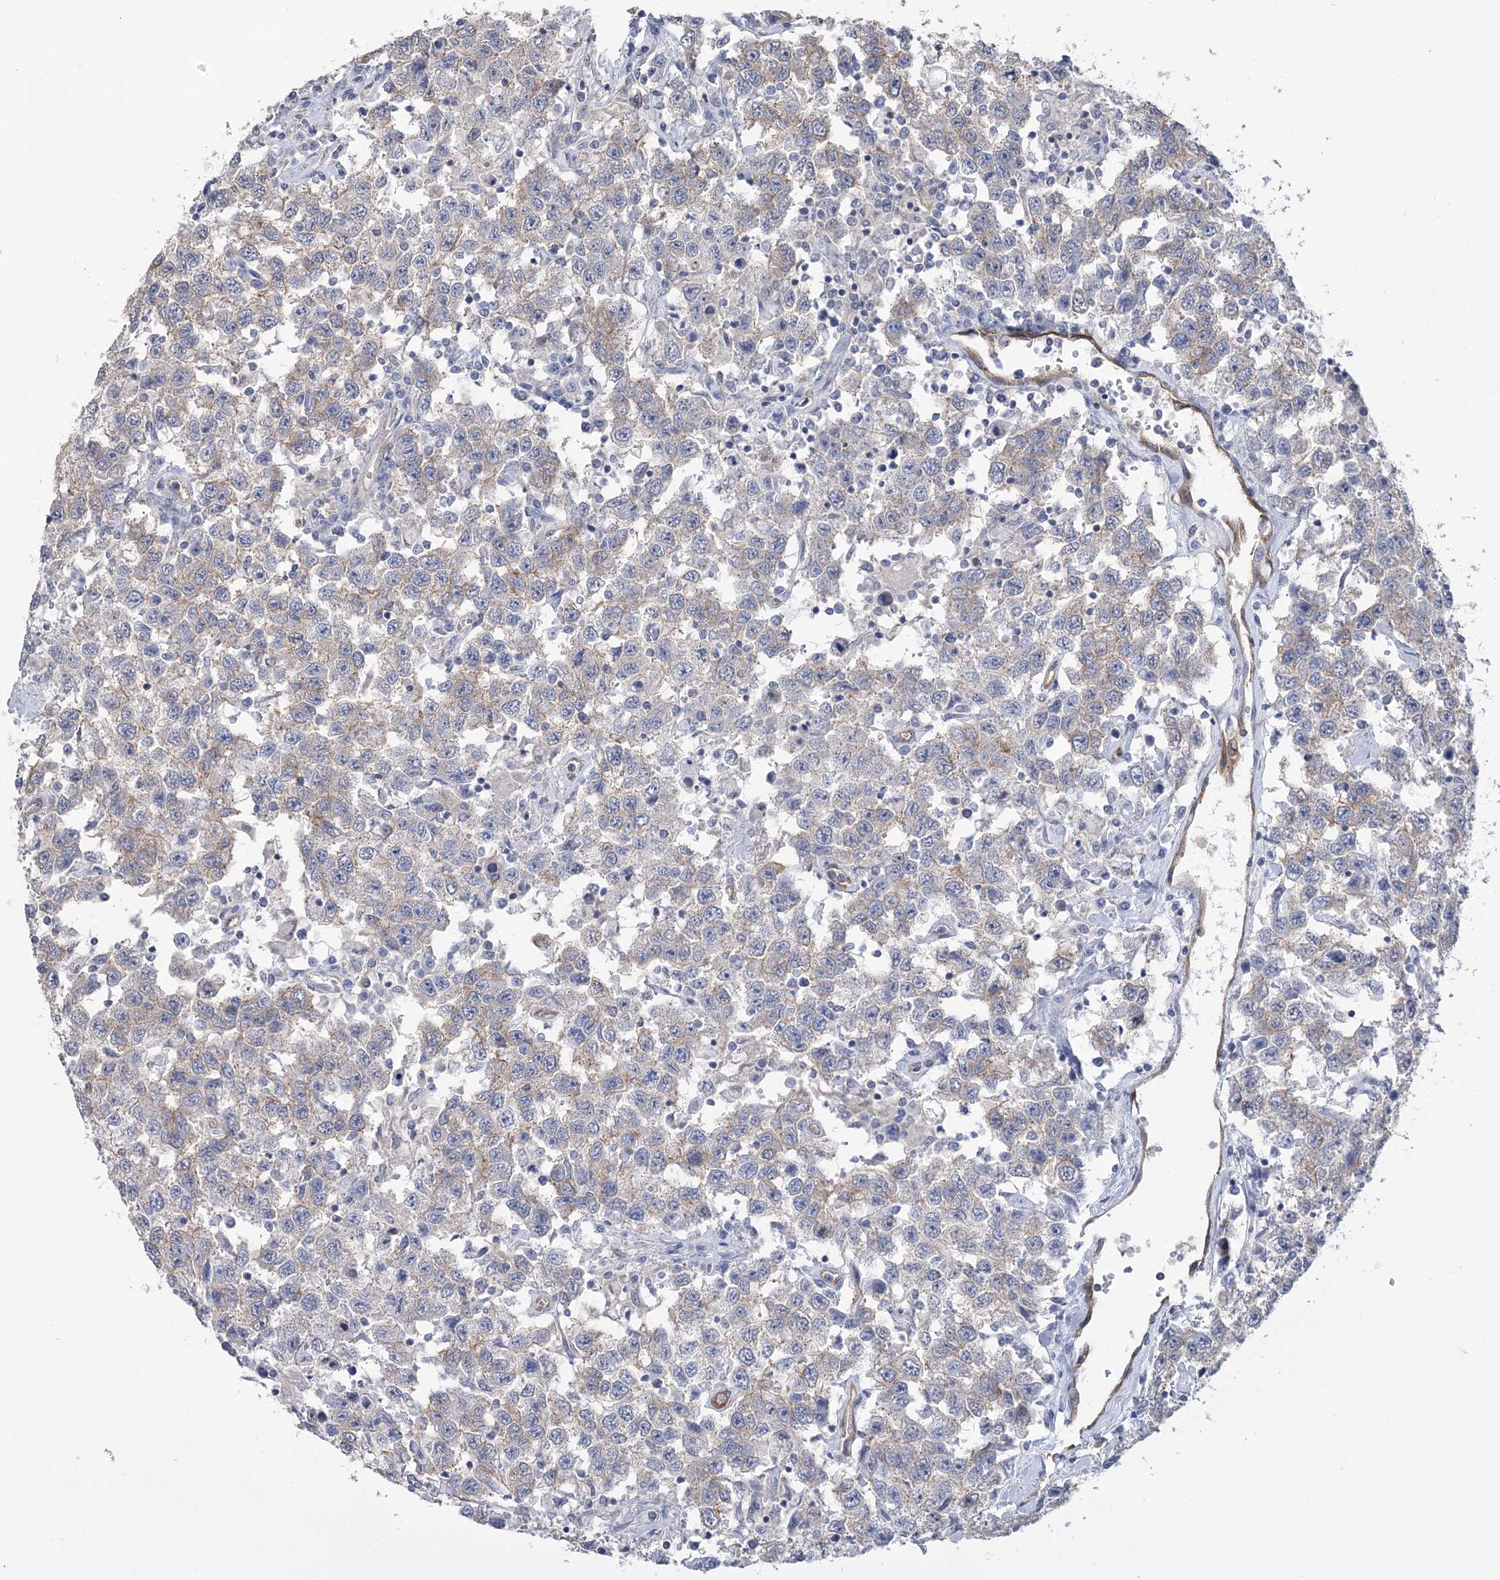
{"staining": {"intensity": "moderate", "quantity": "25%-75%", "location": "cytoplasmic/membranous"}, "tissue": "testis cancer", "cell_type": "Tumor cells", "image_type": "cancer", "snomed": [{"axis": "morphology", "description": "Seminoma, NOS"}, {"axis": "topography", "description": "Testis"}], "caption": "Testis cancer (seminoma) stained with a brown dye reveals moderate cytoplasmic/membranous positive staining in approximately 25%-75% of tumor cells.", "gene": "RAB11FIP5", "patient": {"sex": "male", "age": 41}}